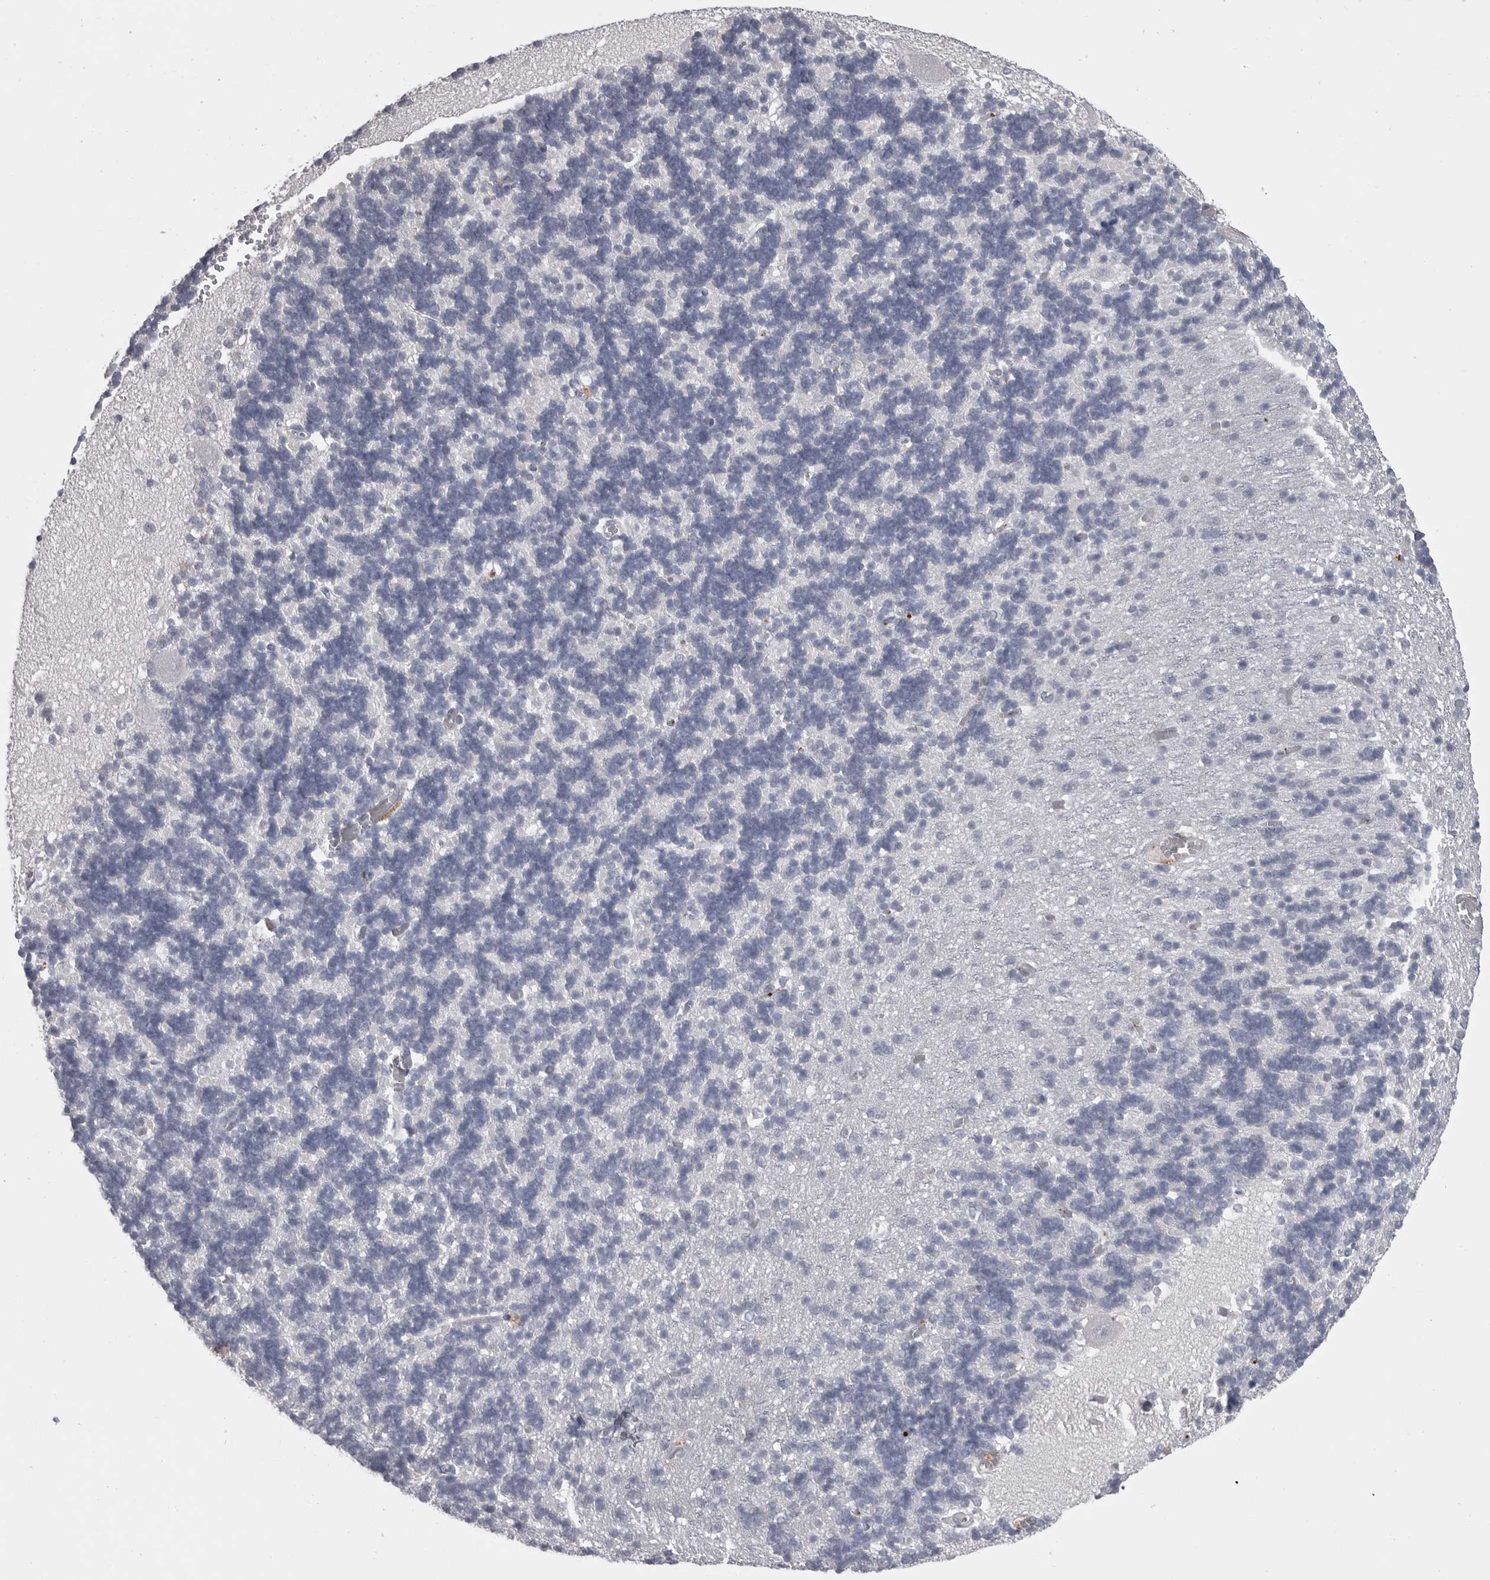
{"staining": {"intensity": "negative", "quantity": "none", "location": "none"}, "tissue": "cerebellum", "cell_type": "Cells in granular layer", "image_type": "normal", "snomed": [{"axis": "morphology", "description": "Normal tissue, NOS"}, {"axis": "topography", "description": "Cerebellum"}], "caption": "IHC of normal human cerebellum displays no staining in cells in granular layer. (DAB (3,3'-diaminobenzidine) IHC with hematoxylin counter stain).", "gene": "SERPING1", "patient": {"sex": "male", "age": 37}}